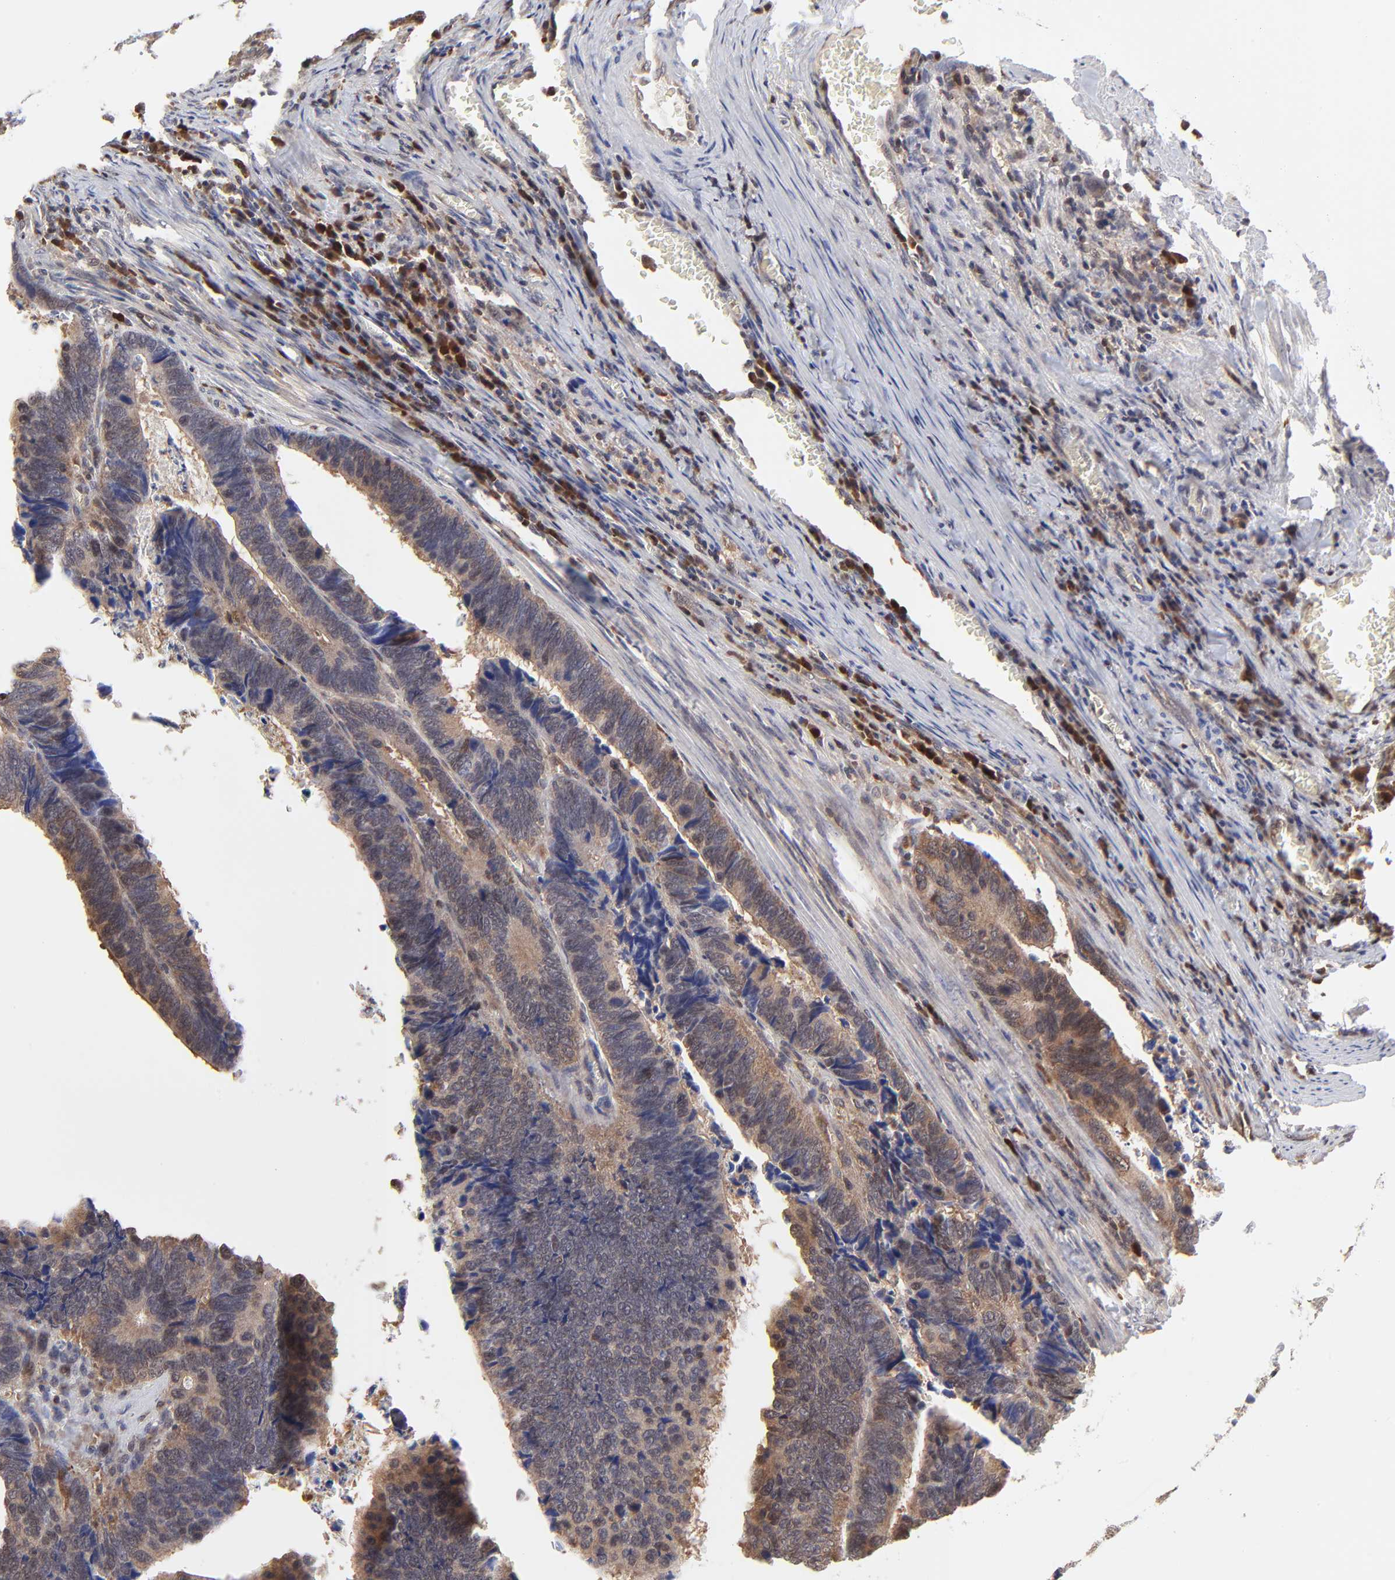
{"staining": {"intensity": "weak", "quantity": ">75%", "location": "cytoplasmic/membranous"}, "tissue": "colorectal cancer", "cell_type": "Tumor cells", "image_type": "cancer", "snomed": [{"axis": "morphology", "description": "Adenocarcinoma, NOS"}, {"axis": "topography", "description": "Colon"}], "caption": "Immunohistochemistry (IHC) histopathology image of human colorectal cancer stained for a protein (brown), which reveals low levels of weak cytoplasmic/membranous expression in about >75% of tumor cells.", "gene": "CASP3", "patient": {"sex": "male", "age": 72}}